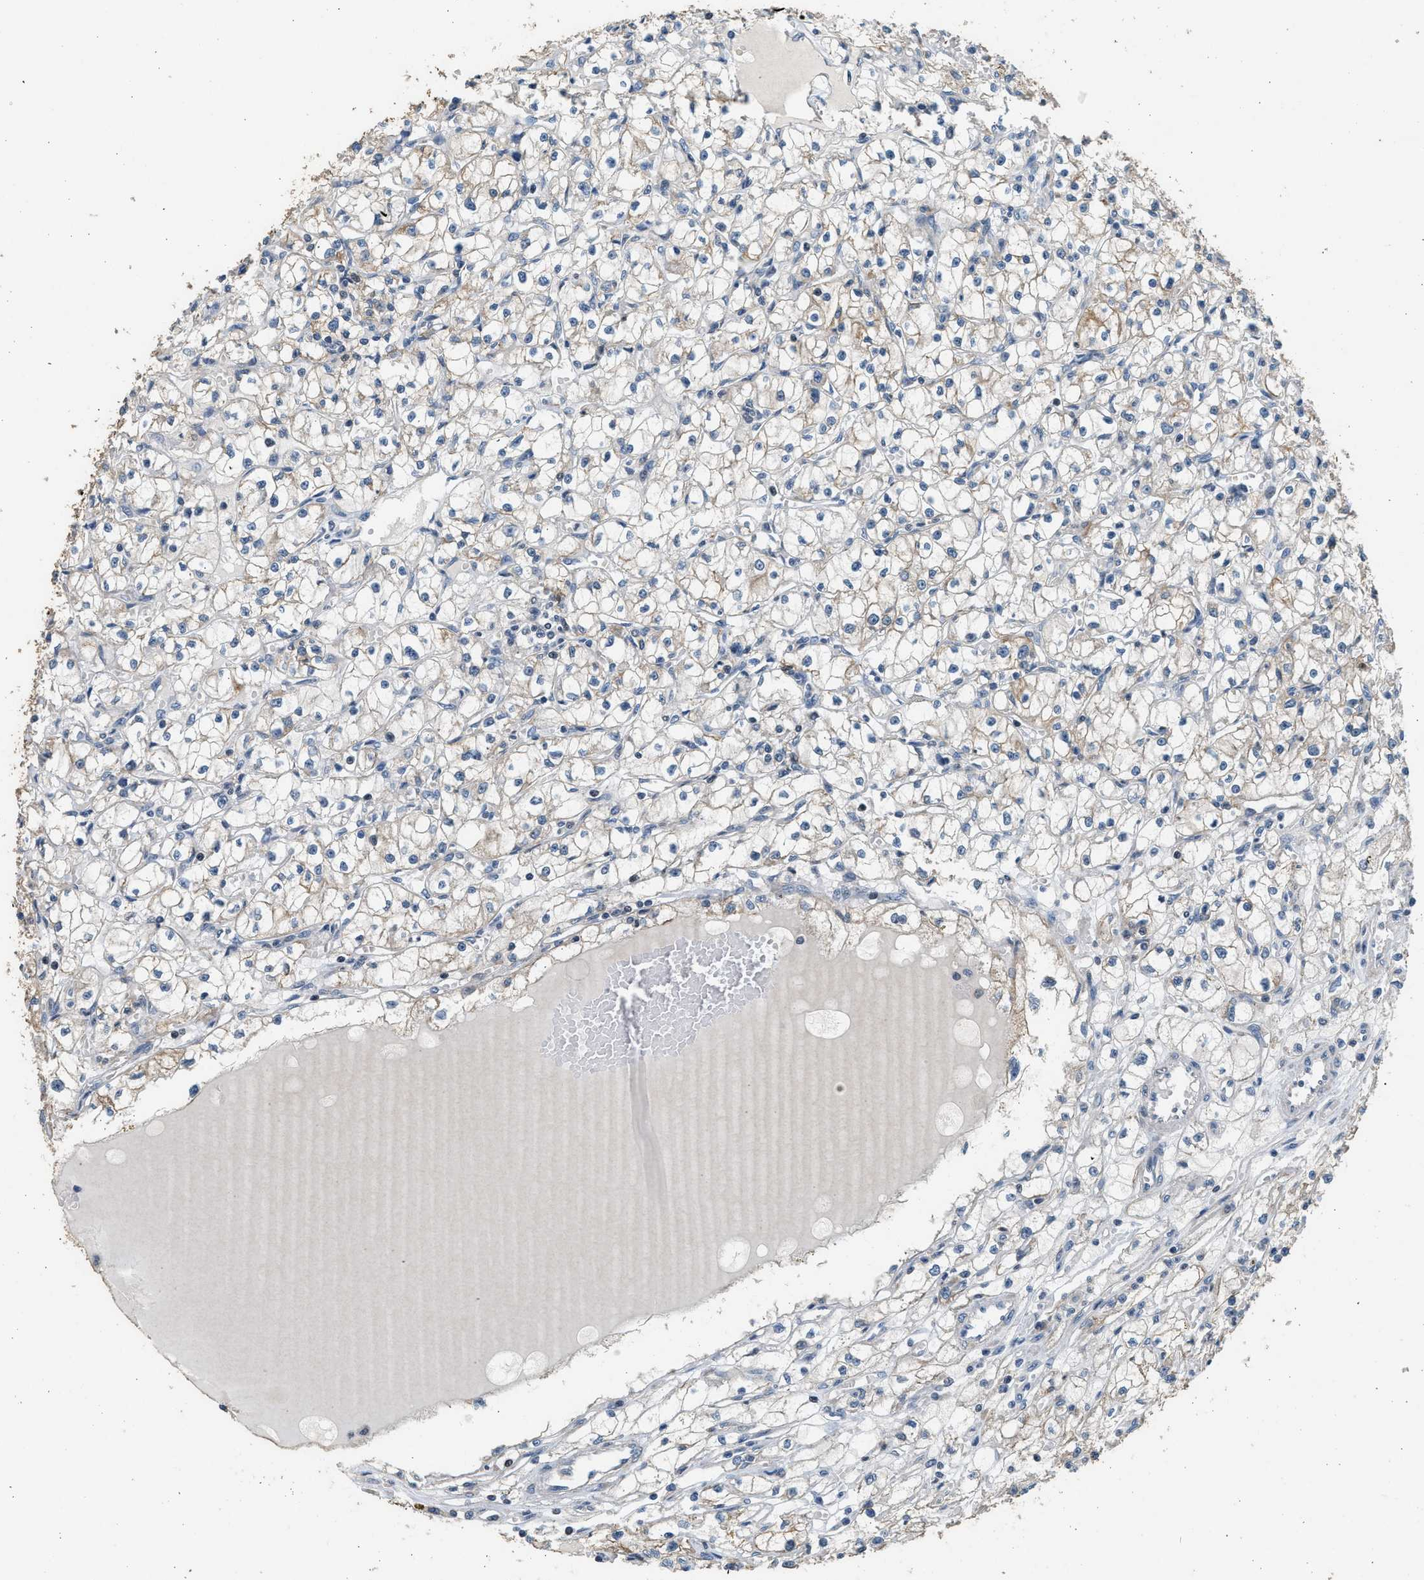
{"staining": {"intensity": "moderate", "quantity": "<25%", "location": "cytoplasmic/membranous"}, "tissue": "renal cancer", "cell_type": "Tumor cells", "image_type": "cancer", "snomed": [{"axis": "morphology", "description": "Adenocarcinoma, NOS"}, {"axis": "topography", "description": "Kidney"}], "caption": "The micrograph exhibits staining of renal cancer, revealing moderate cytoplasmic/membranous protein staining (brown color) within tumor cells.", "gene": "PCLO", "patient": {"sex": "male", "age": 56}}